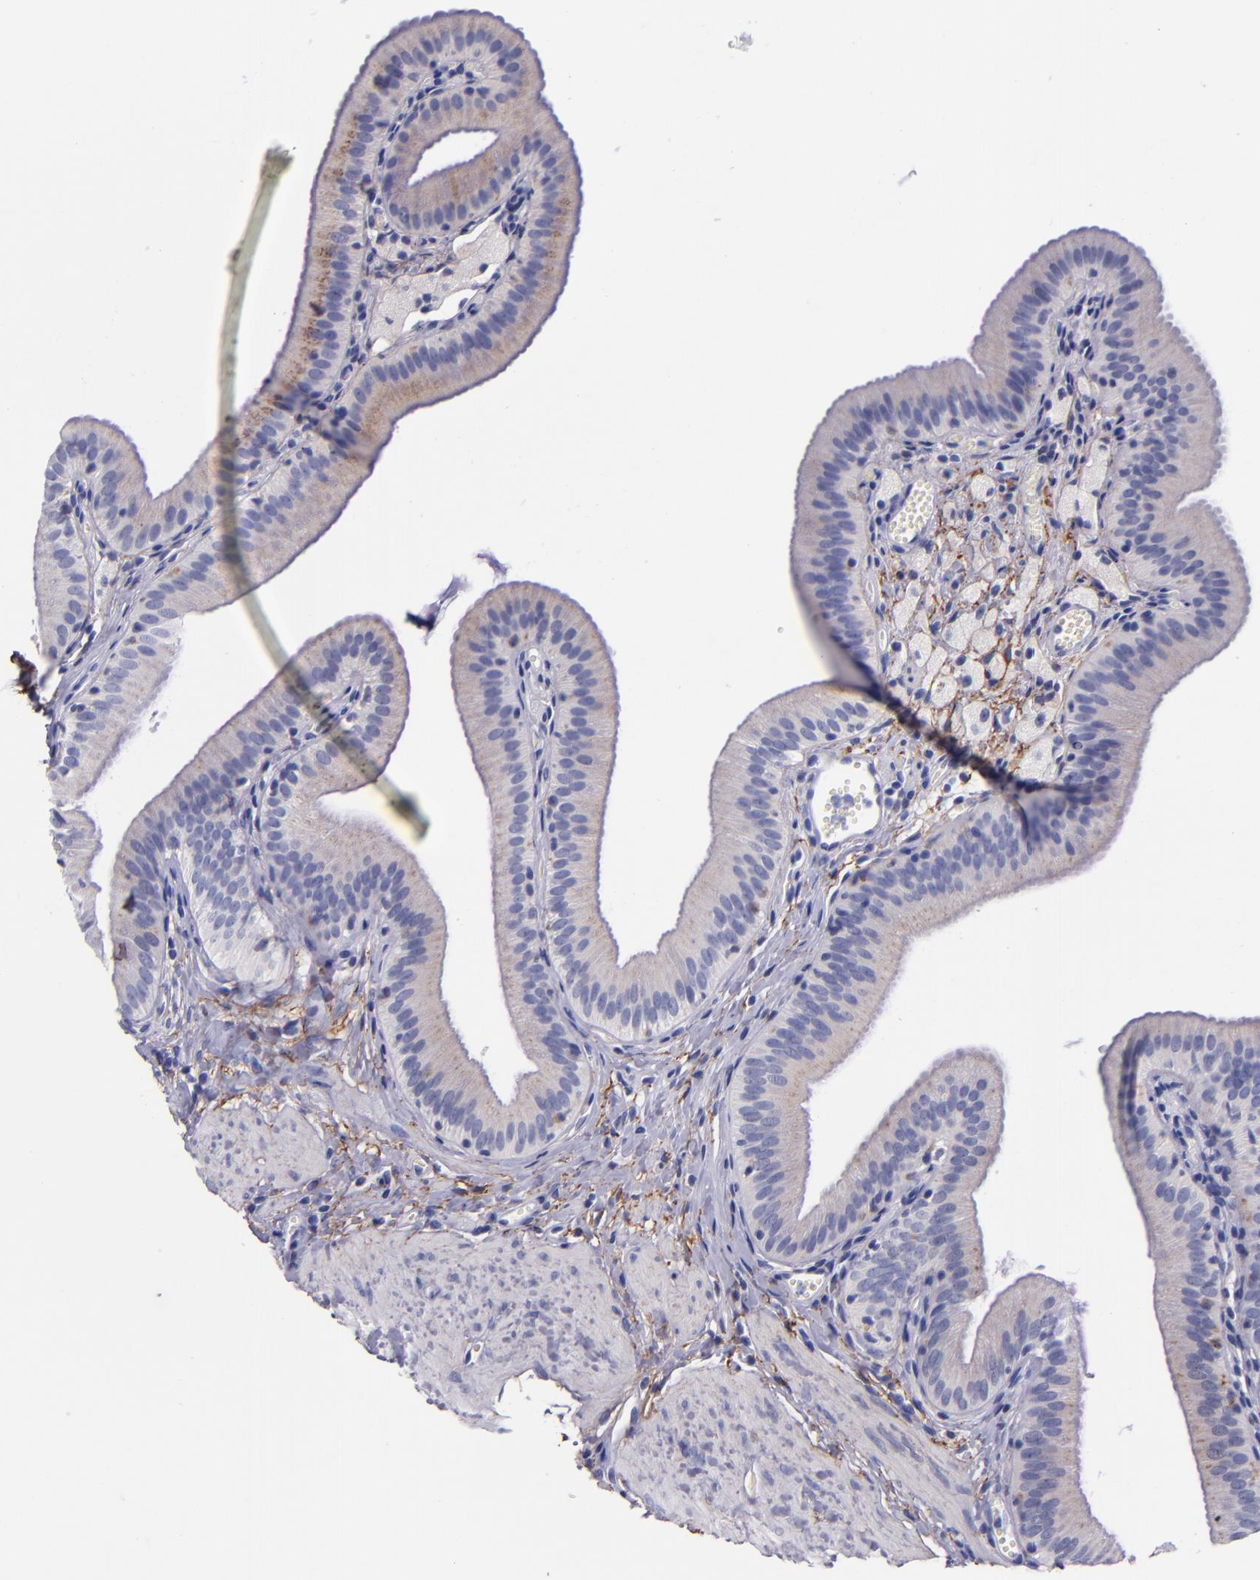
{"staining": {"intensity": "negative", "quantity": "none", "location": "none"}, "tissue": "gallbladder", "cell_type": "Glandular cells", "image_type": "normal", "snomed": [{"axis": "morphology", "description": "Normal tissue, NOS"}, {"axis": "topography", "description": "Gallbladder"}], "caption": "A photomicrograph of gallbladder stained for a protein shows no brown staining in glandular cells. The staining is performed using DAB brown chromogen with nuclei counter-stained in using hematoxylin.", "gene": "IVL", "patient": {"sex": "female", "age": 24}}